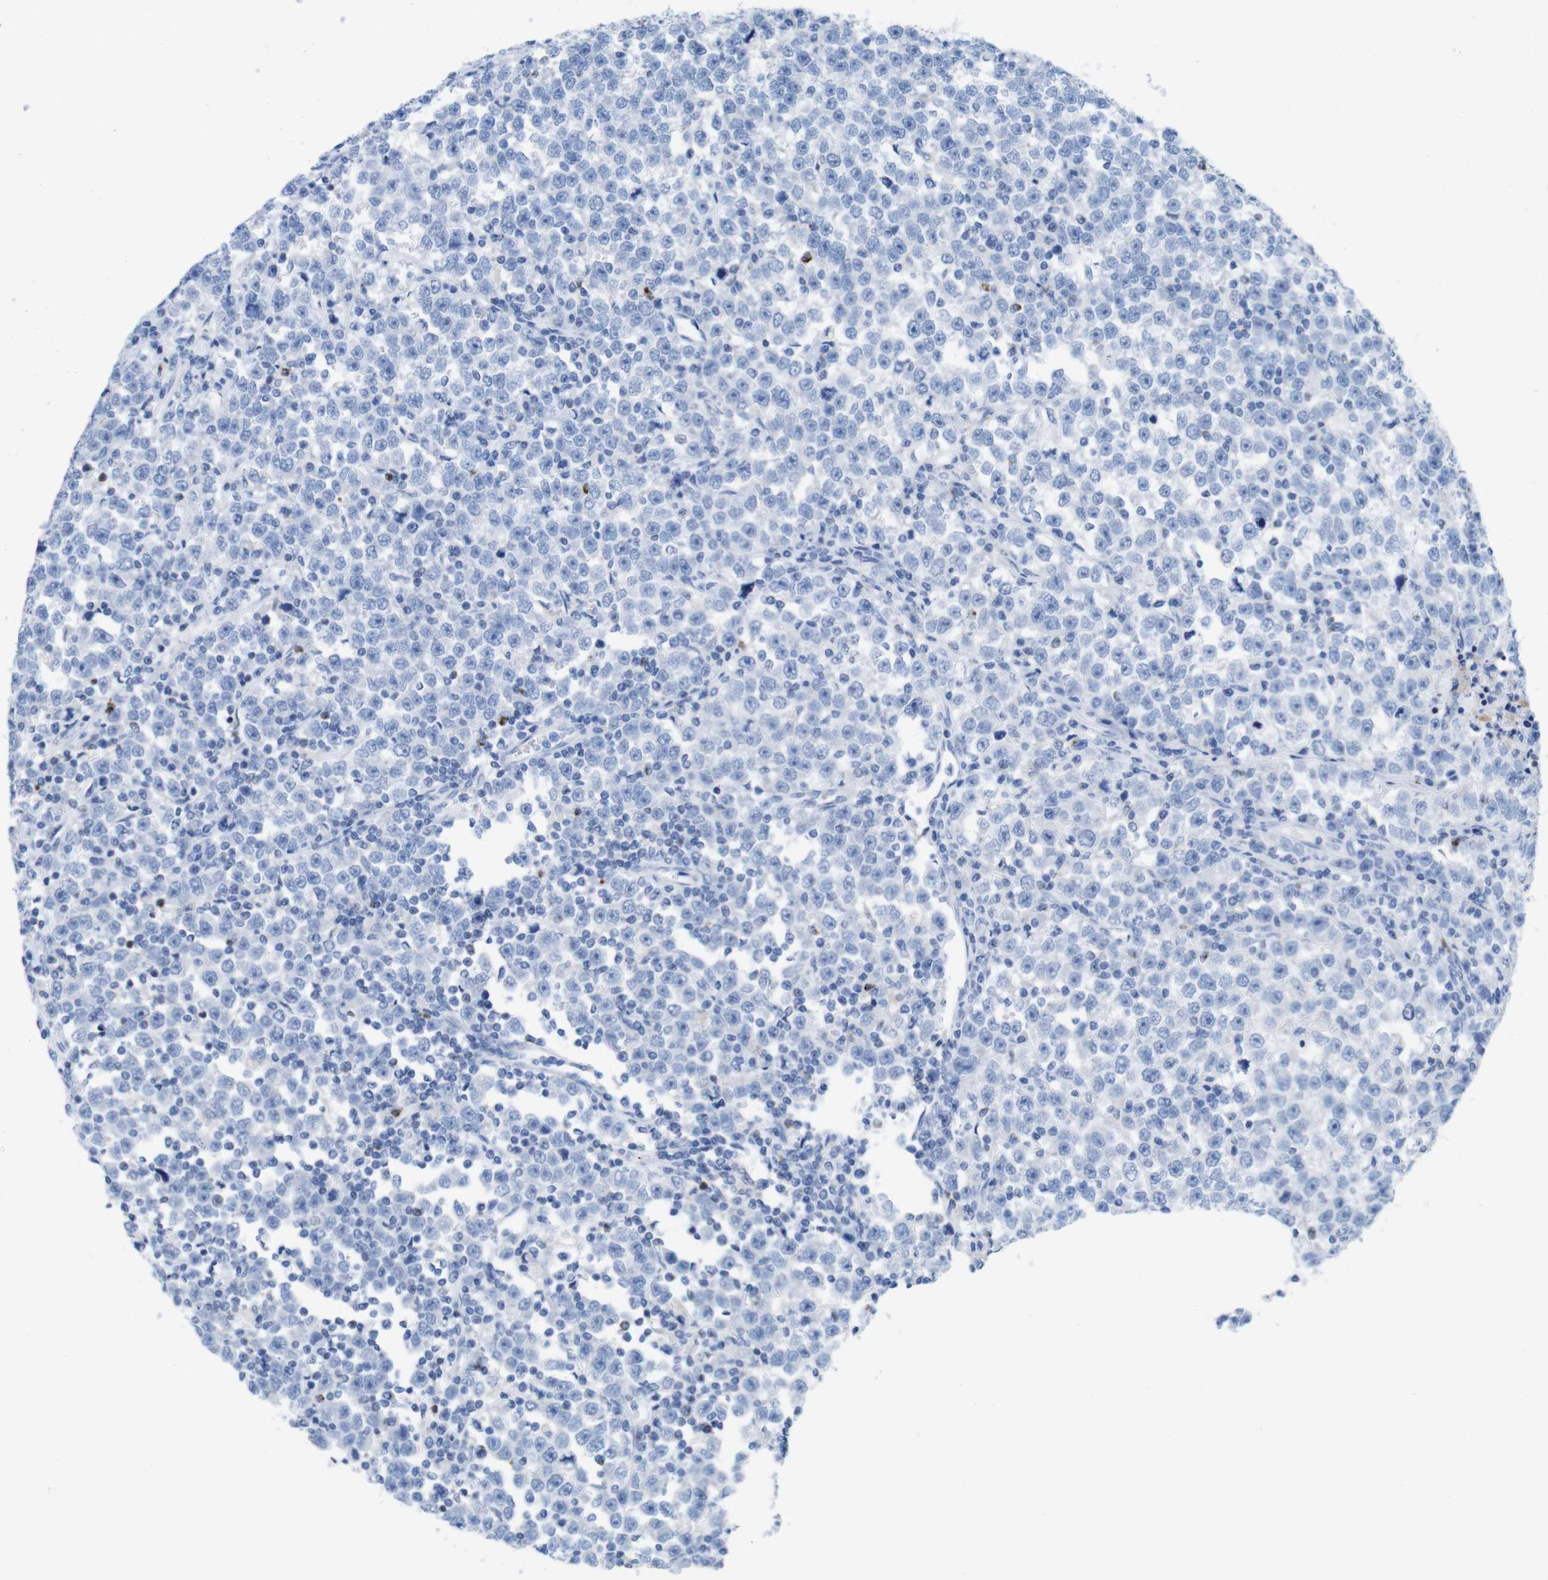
{"staining": {"intensity": "negative", "quantity": "none", "location": "none"}, "tissue": "testis cancer", "cell_type": "Tumor cells", "image_type": "cancer", "snomed": [{"axis": "morphology", "description": "Seminoma, NOS"}, {"axis": "topography", "description": "Testis"}], "caption": "This is an immunohistochemistry (IHC) histopathology image of human testis seminoma. There is no expression in tumor cells.", "gene": "LAG3", "patient": {"sex": "male", "age": 43}}